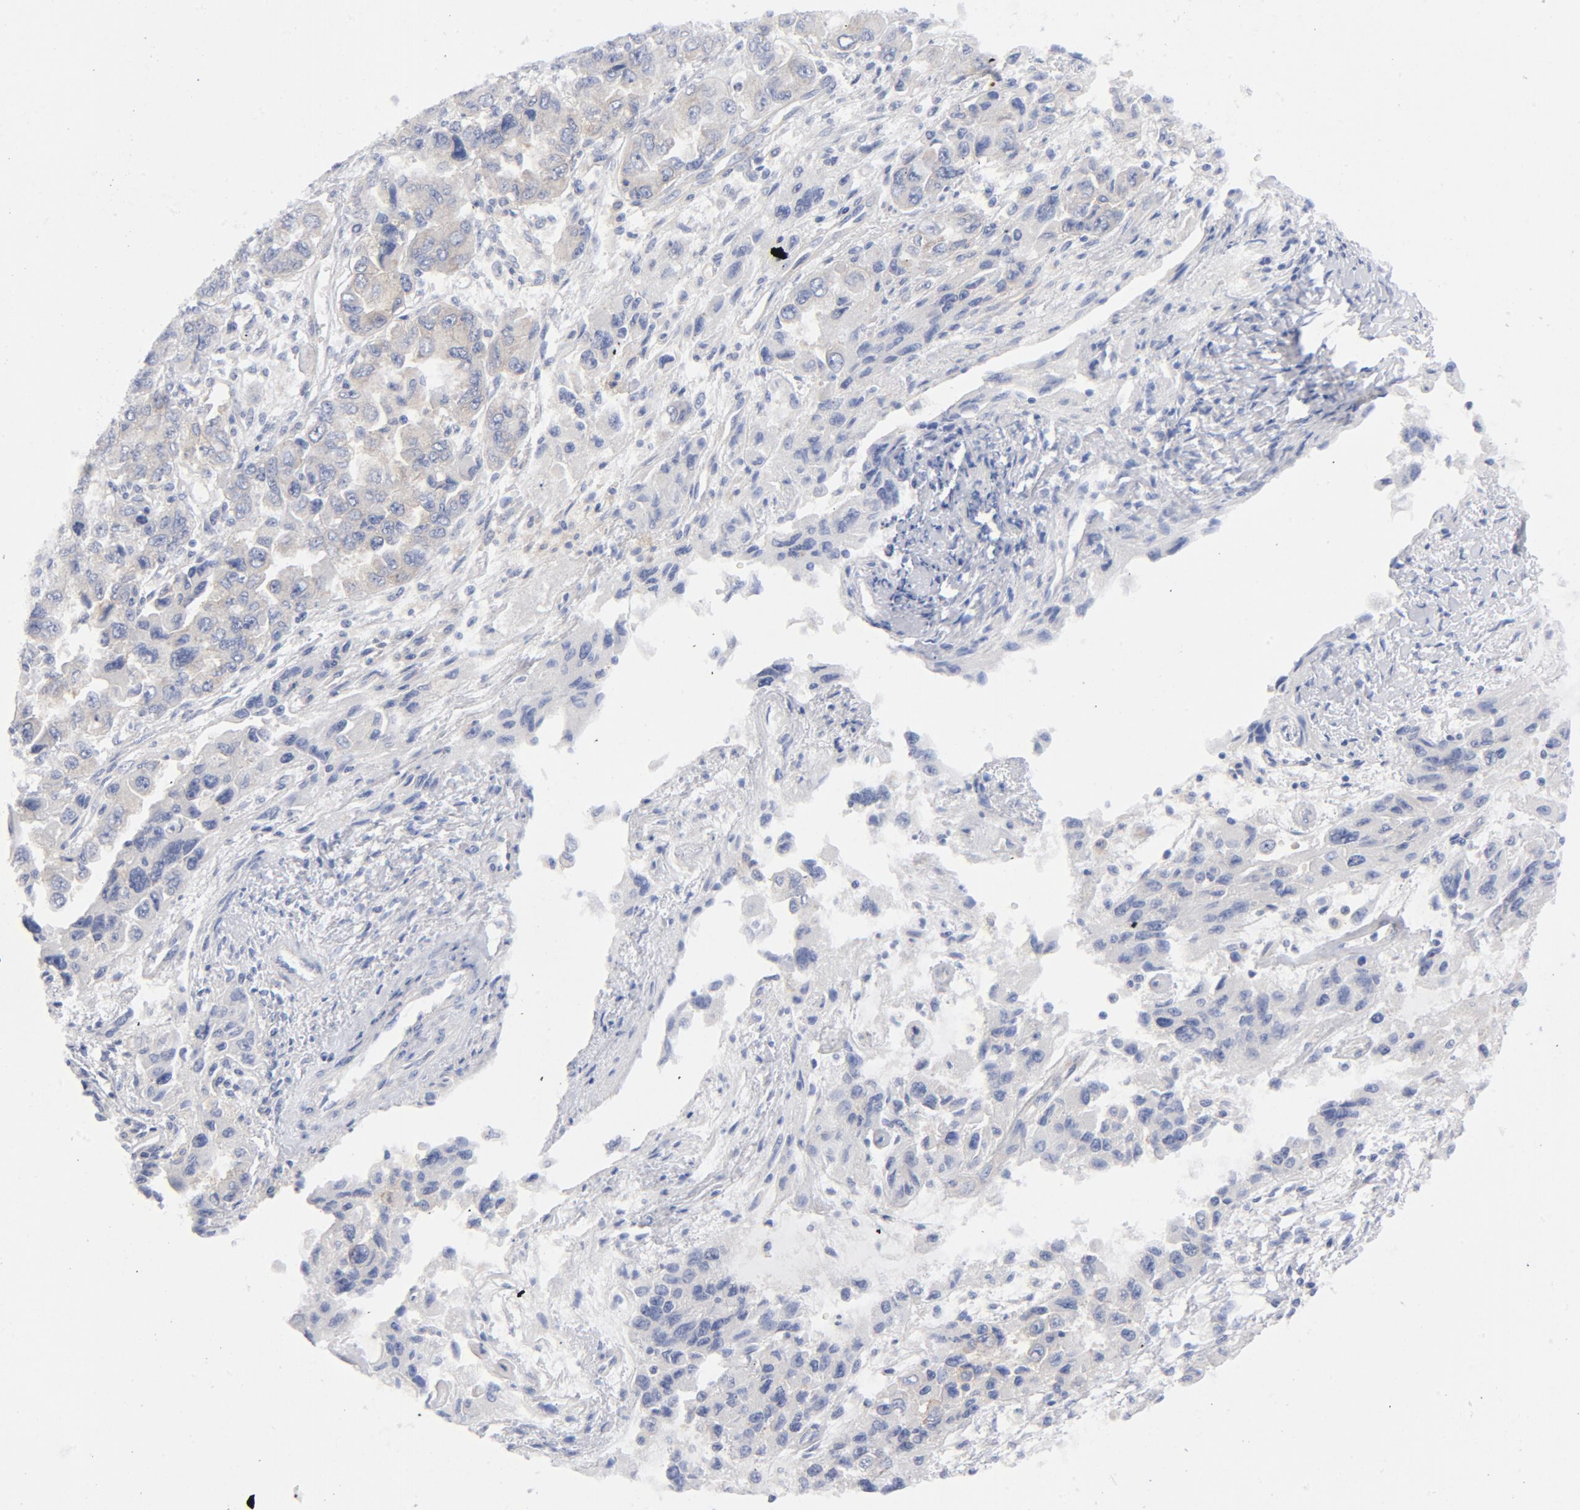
{"staining": {"intensity": "negative", "quantity": "none", "location": "none"}, "tissue": "ovarian cancer", "cell_type": "Tumor cells", "image_type": "cancer", "snomed": [{"axis": "morphology", "description": "Cystadenocarcinoma, serous, NOS"}, {"axis": "topography", "description": "Ovary"}], "caption": "Photomicrograph shows no protein expression in tumor cells of ovarian cancer tissue.", "gene": "CD86", "patient": {"sex": "female", "age": 84}}